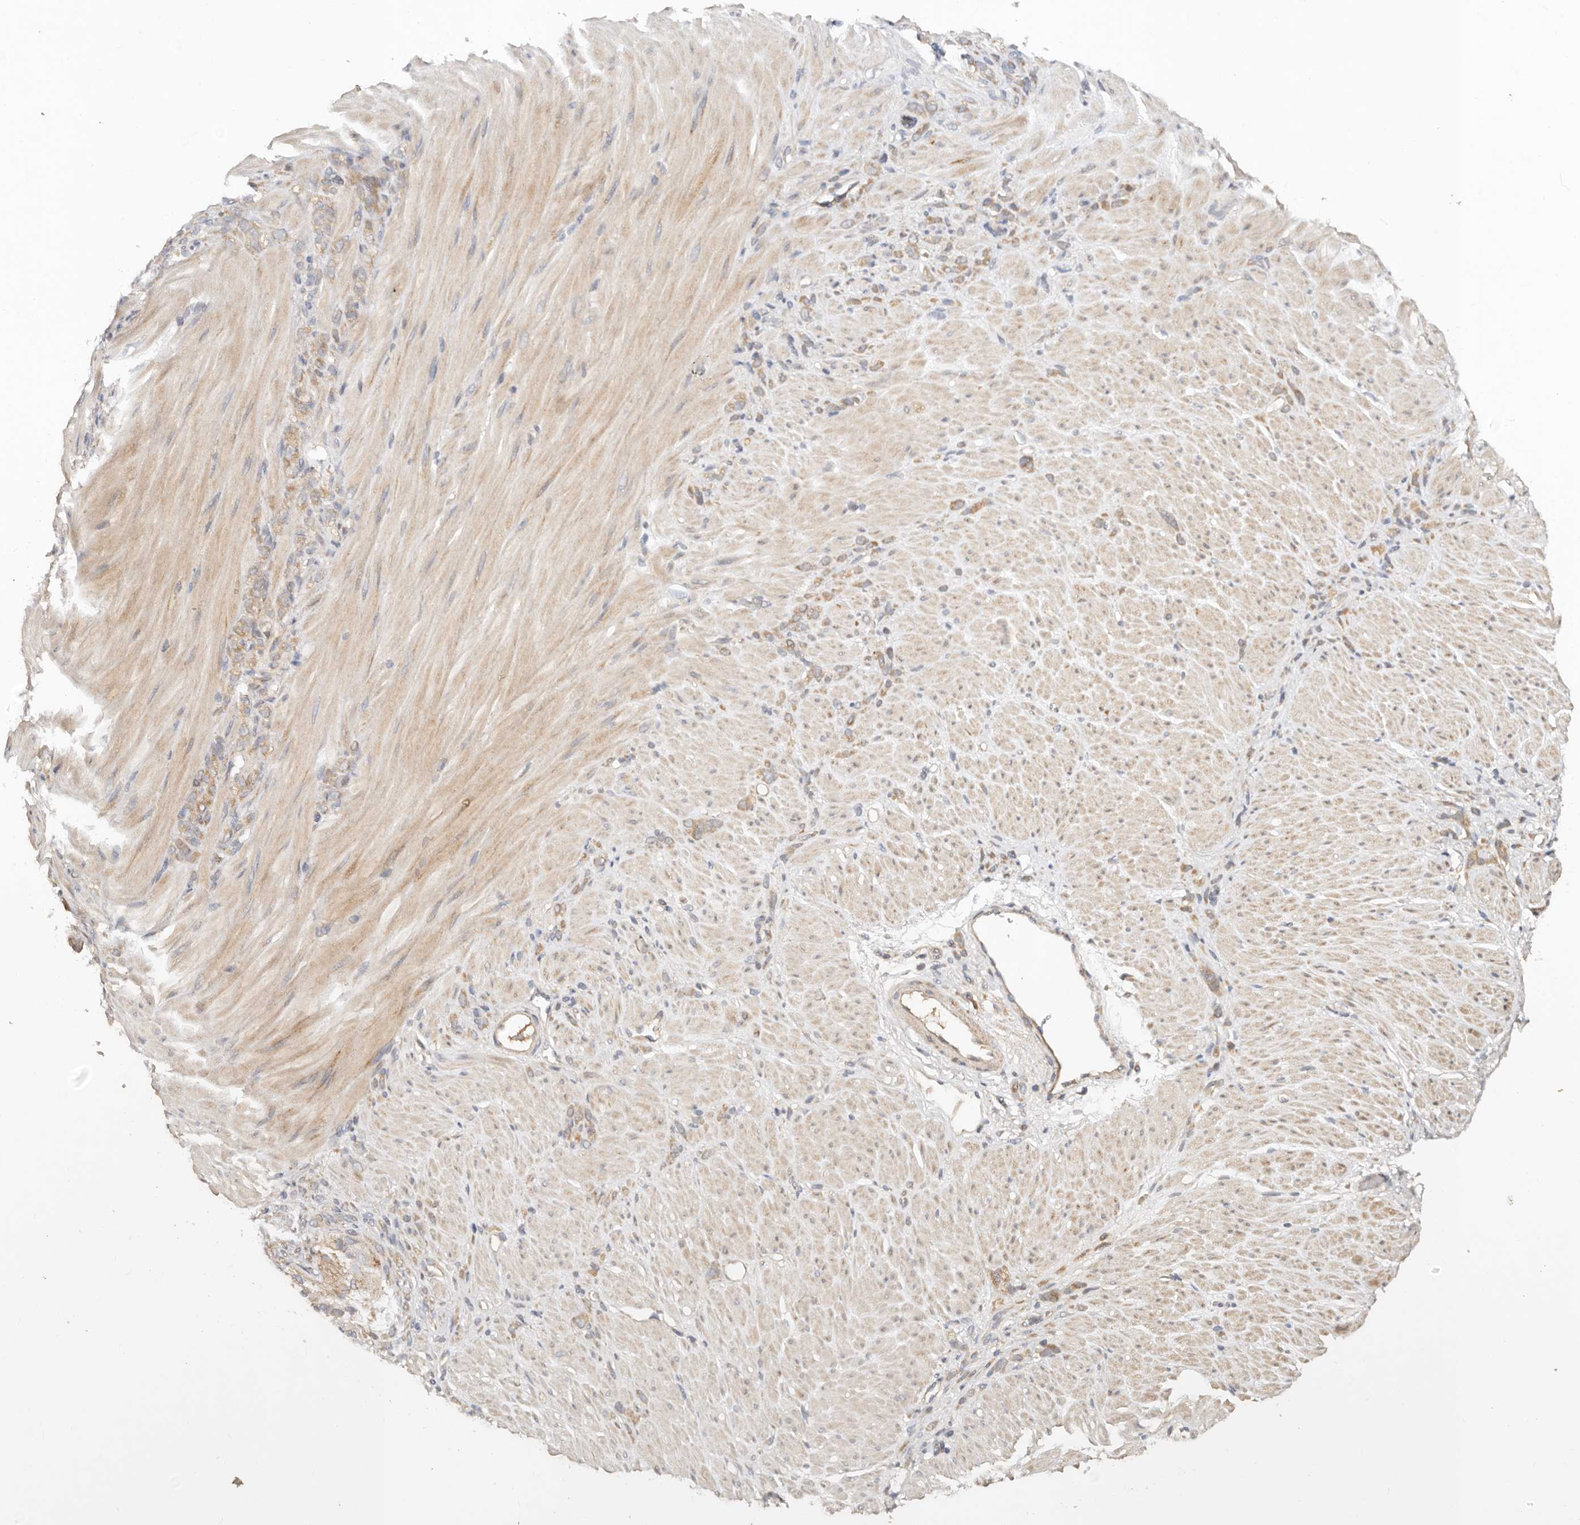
{"staining": {"intensity": "weak", "quantity": ">75%", "location": "cytoplasmic/membranous"}, "tissue": "stomach cancer", "cell_type": "Tumor cells", "image_type": "cancer", "snomed": [{"axis": "morphology", "description": "Normal tissue, NOS"}, {"axis": "morphology", "description": "Adenocarcinoma, NOS"}, {"axis": "topography", "description": "Stomach"}], "caption": "Weak cytoplasmic/membranous positivity is appreciated in approximately >75% of tumor cells in stomach adenocarcinoma. (brown staining indicates protein expression, while blue staining denotes nuclei).", "gene": "DENND11", "patient": {"sex": "male", "age": 82}}